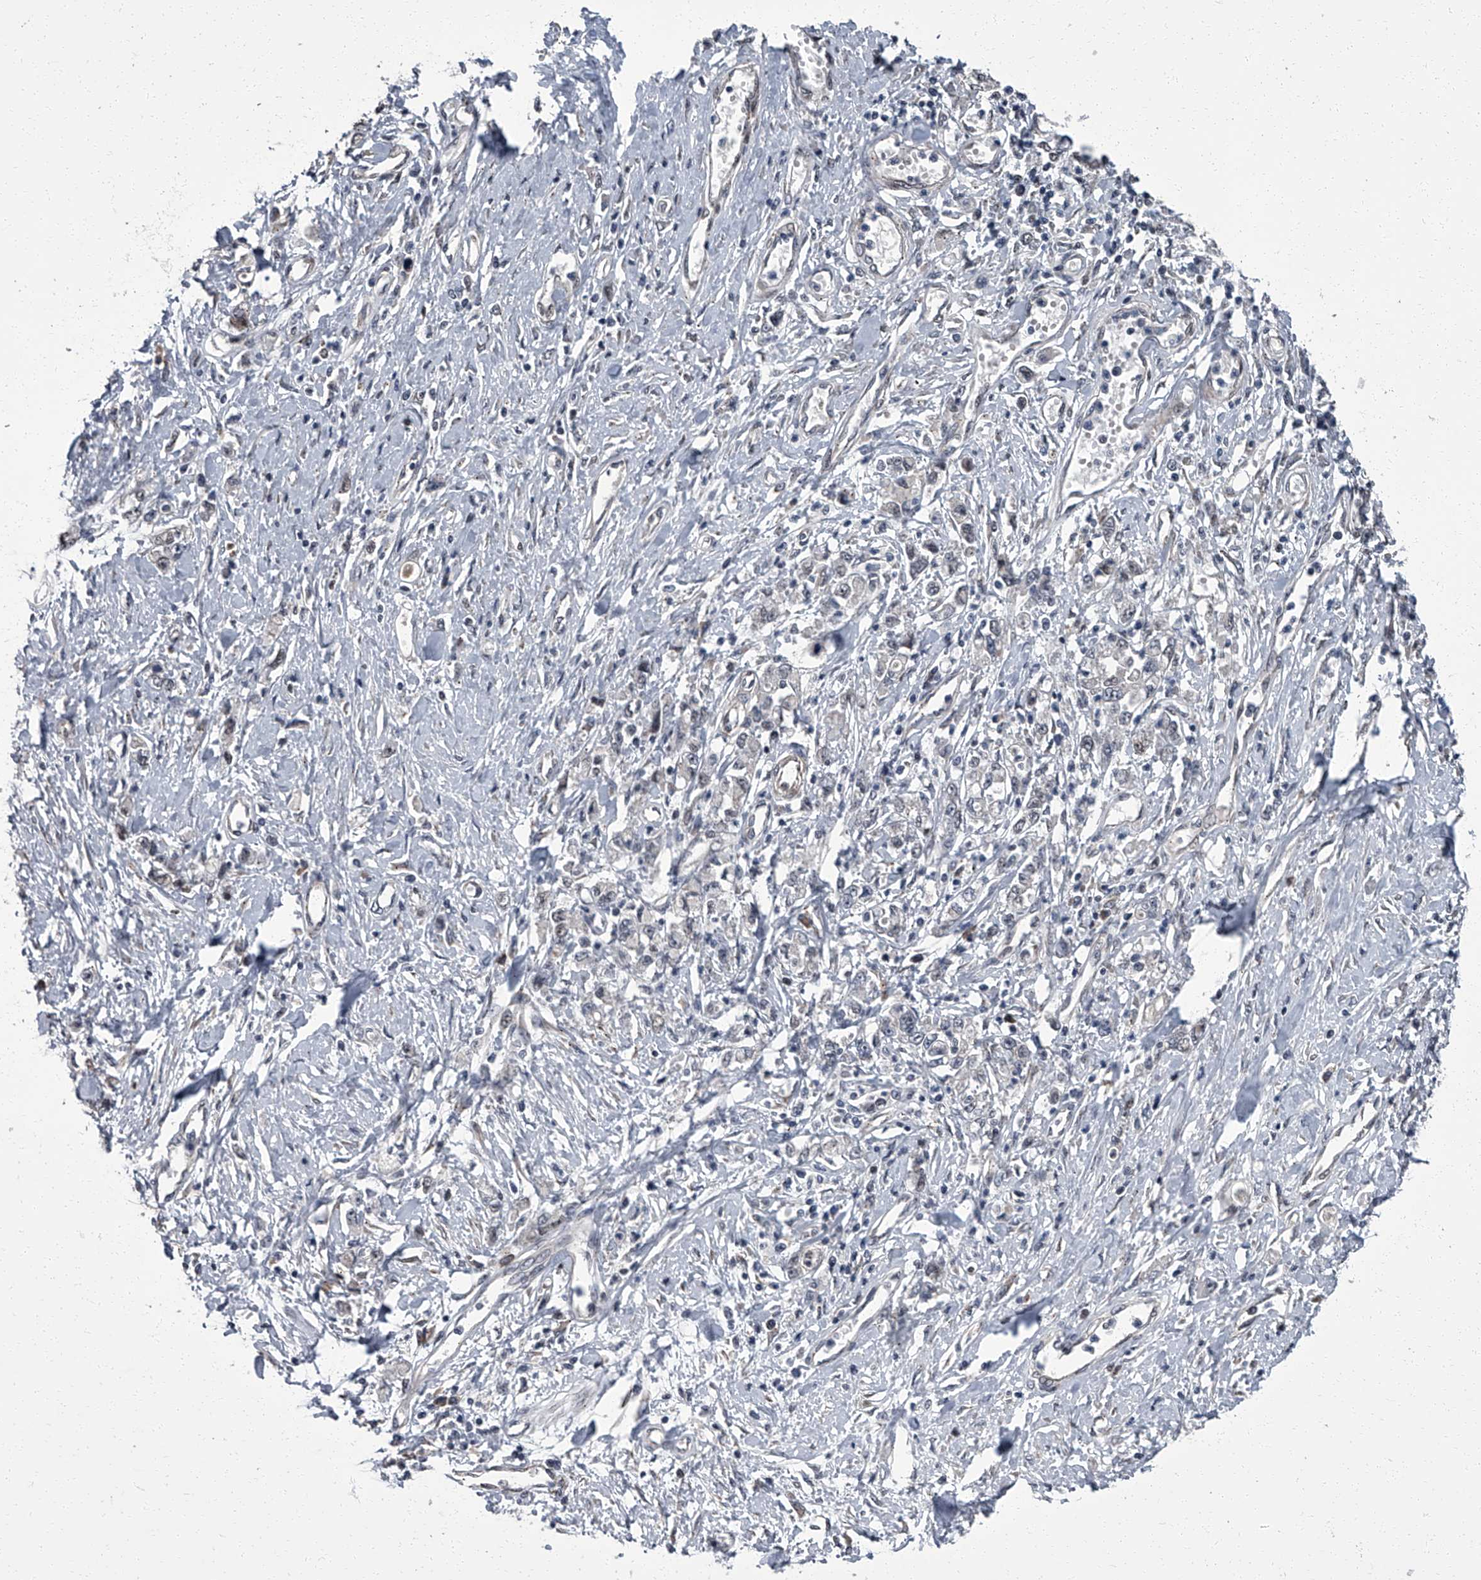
{"staining": {"intensity": "negative", "quantity": "none", "location": "none"}, "tissue": "stomach cancer", "cell_type": "Tumor cells", "image_type": "cancer", "snomed": [{"axis": "morphology", "description": "Adenocarcinoma, NOS"}, {"axis": "topography", "description": "Stomach"}], "caption": "Tumor cells are negative for protein expression in human adenocarcinoma (stomach).", "gene": "ZNF274", "patient": {"sex": "female", "age": 76}}